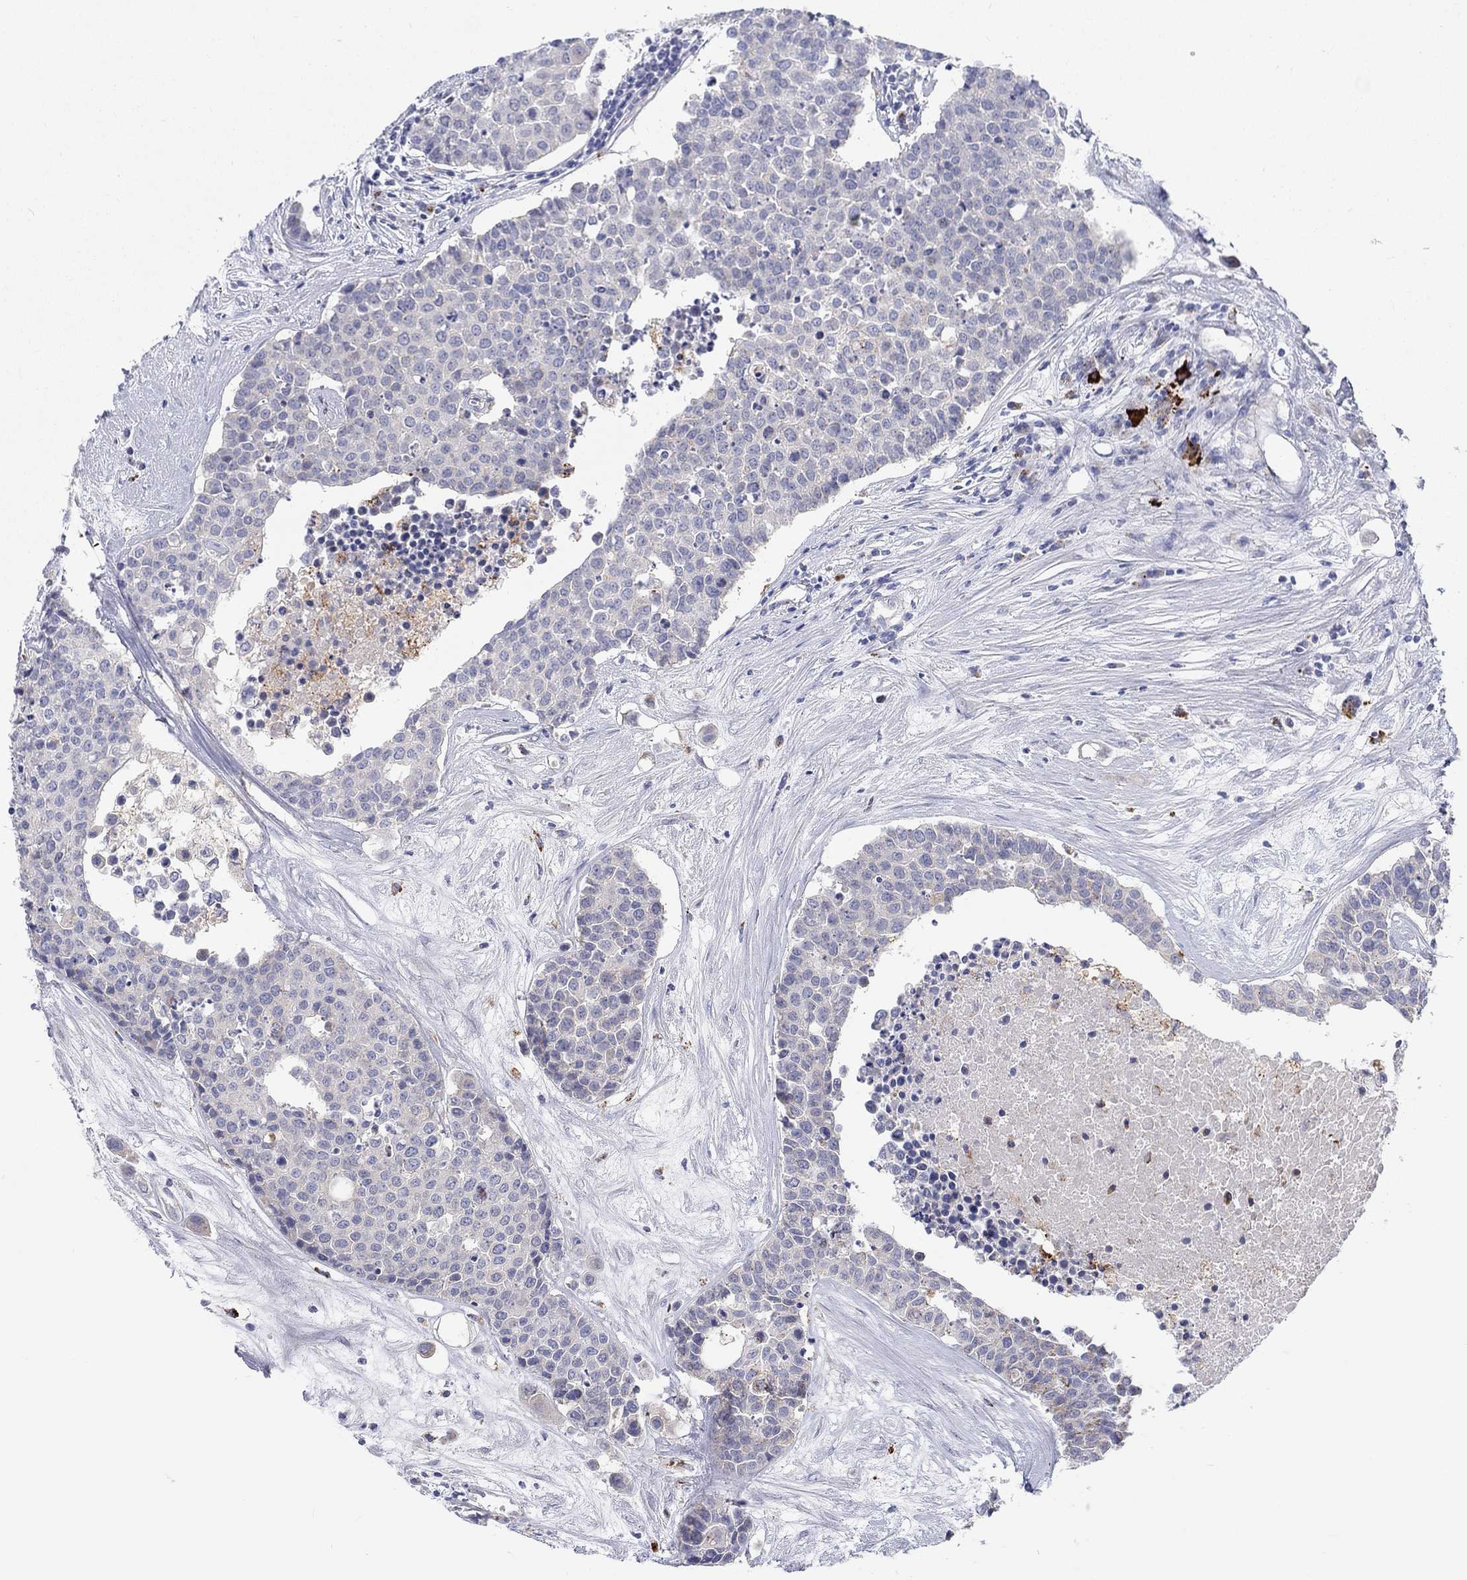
{"staining": {"intensity": "negative", "quantity": "none", "location": "none"}, "tissue": "carcinoid", "cell_type": "Tumor cells", "image_type": "cancer", "snomed": [{"axis": "morphology", "description": "Carcinoid, malignant, NOS"}, {"axis": "topography", "description": "Colon"}], "caption": "Immunohistochemical staining of human malignant carcinoid demonstrates no significant positivity in tumor cells. The staining was performed using DAB to visualize the protein expression in brown, while the nuclei were stained in blue with hematoxylin (Magnification: 20x).", "gene": "BCO2", "patient": {"sex": "male", "age": 81}}